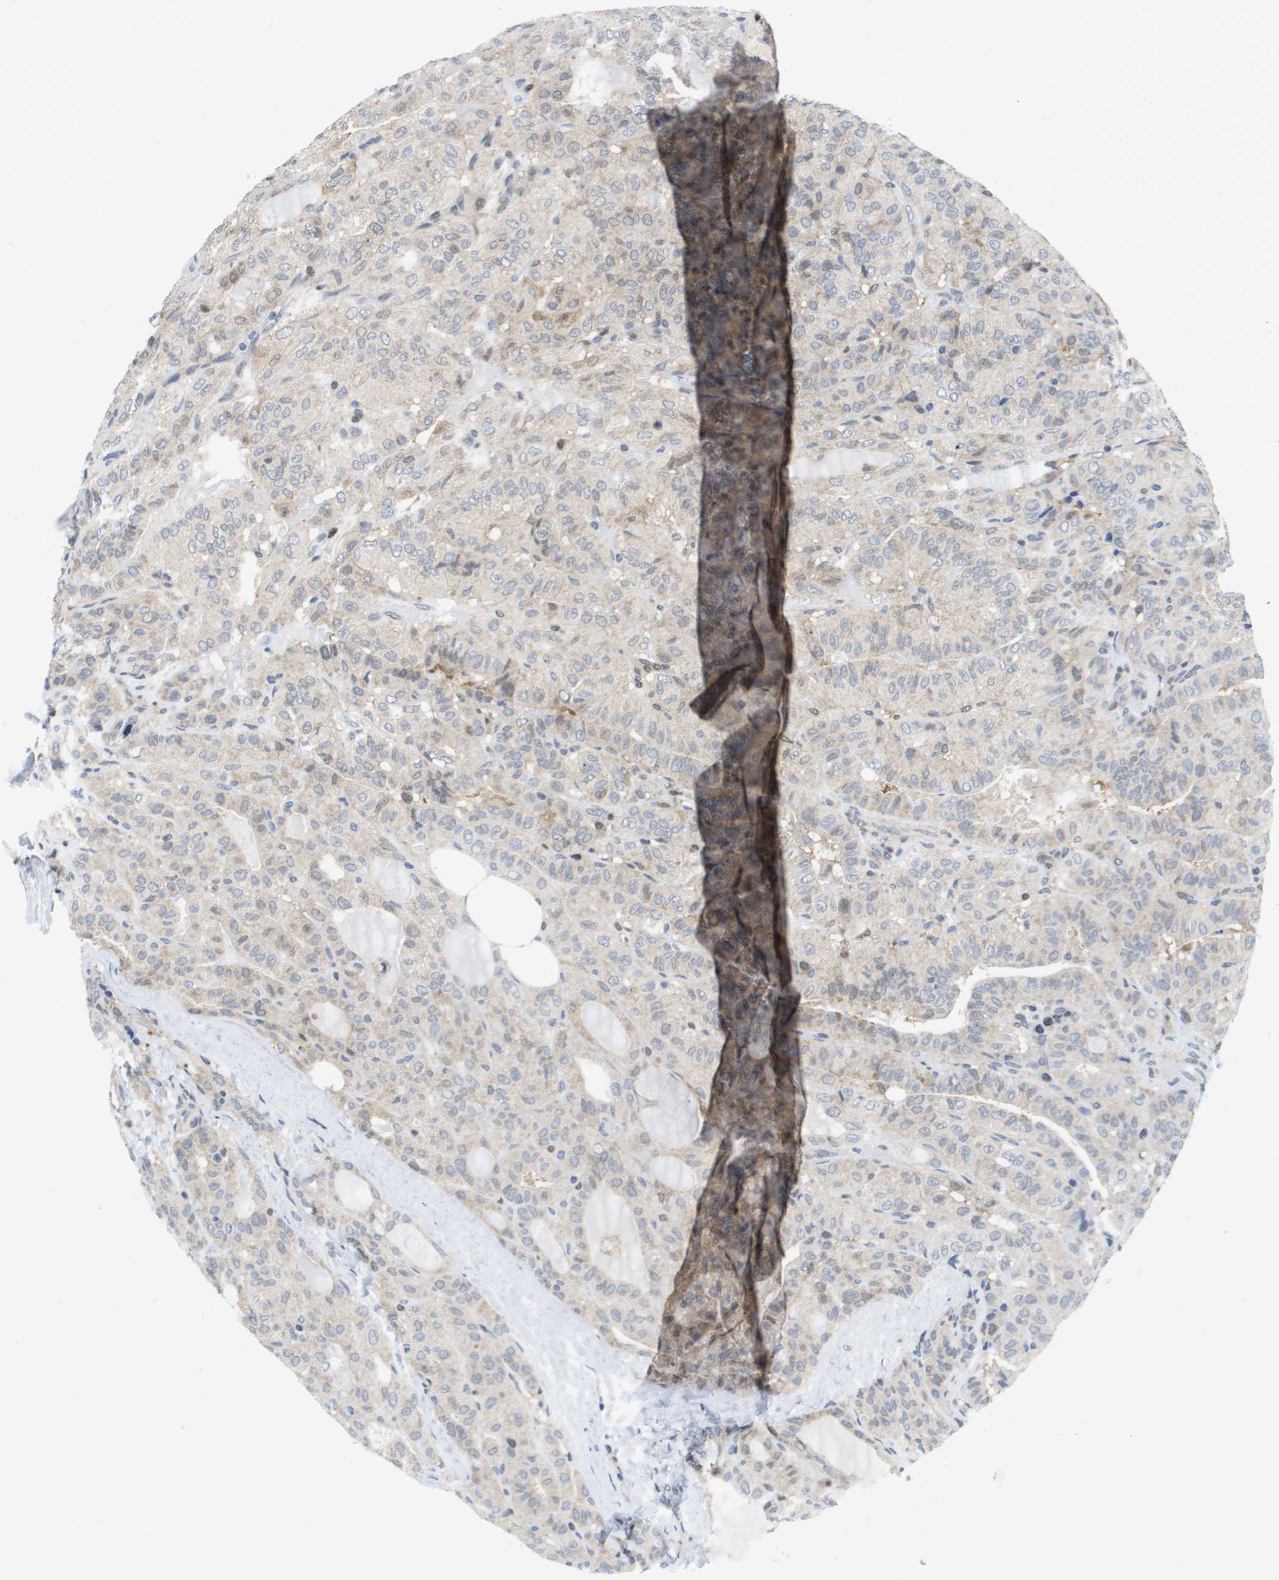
{"staining": {"intensity": "weak", "quantity": "<25%", "location": "cytoplasmic/membranous"}, "tissue": "thyroid cancer", "cell_type": "Tumor cells", "image_type": "cancer", "snomed": [{"axis": "morphology", "description": "Papillary adenocarcinoma, NOS"}, {"axis": "topography", "description": "Thyroid gland"}], "caption": "Immunohistochemistry of thyroid papillary adenocarcinoma reveals no expression in tumor cells.", "gene": "FKBP4", "patient": {"sex": "male", "age": 77}}